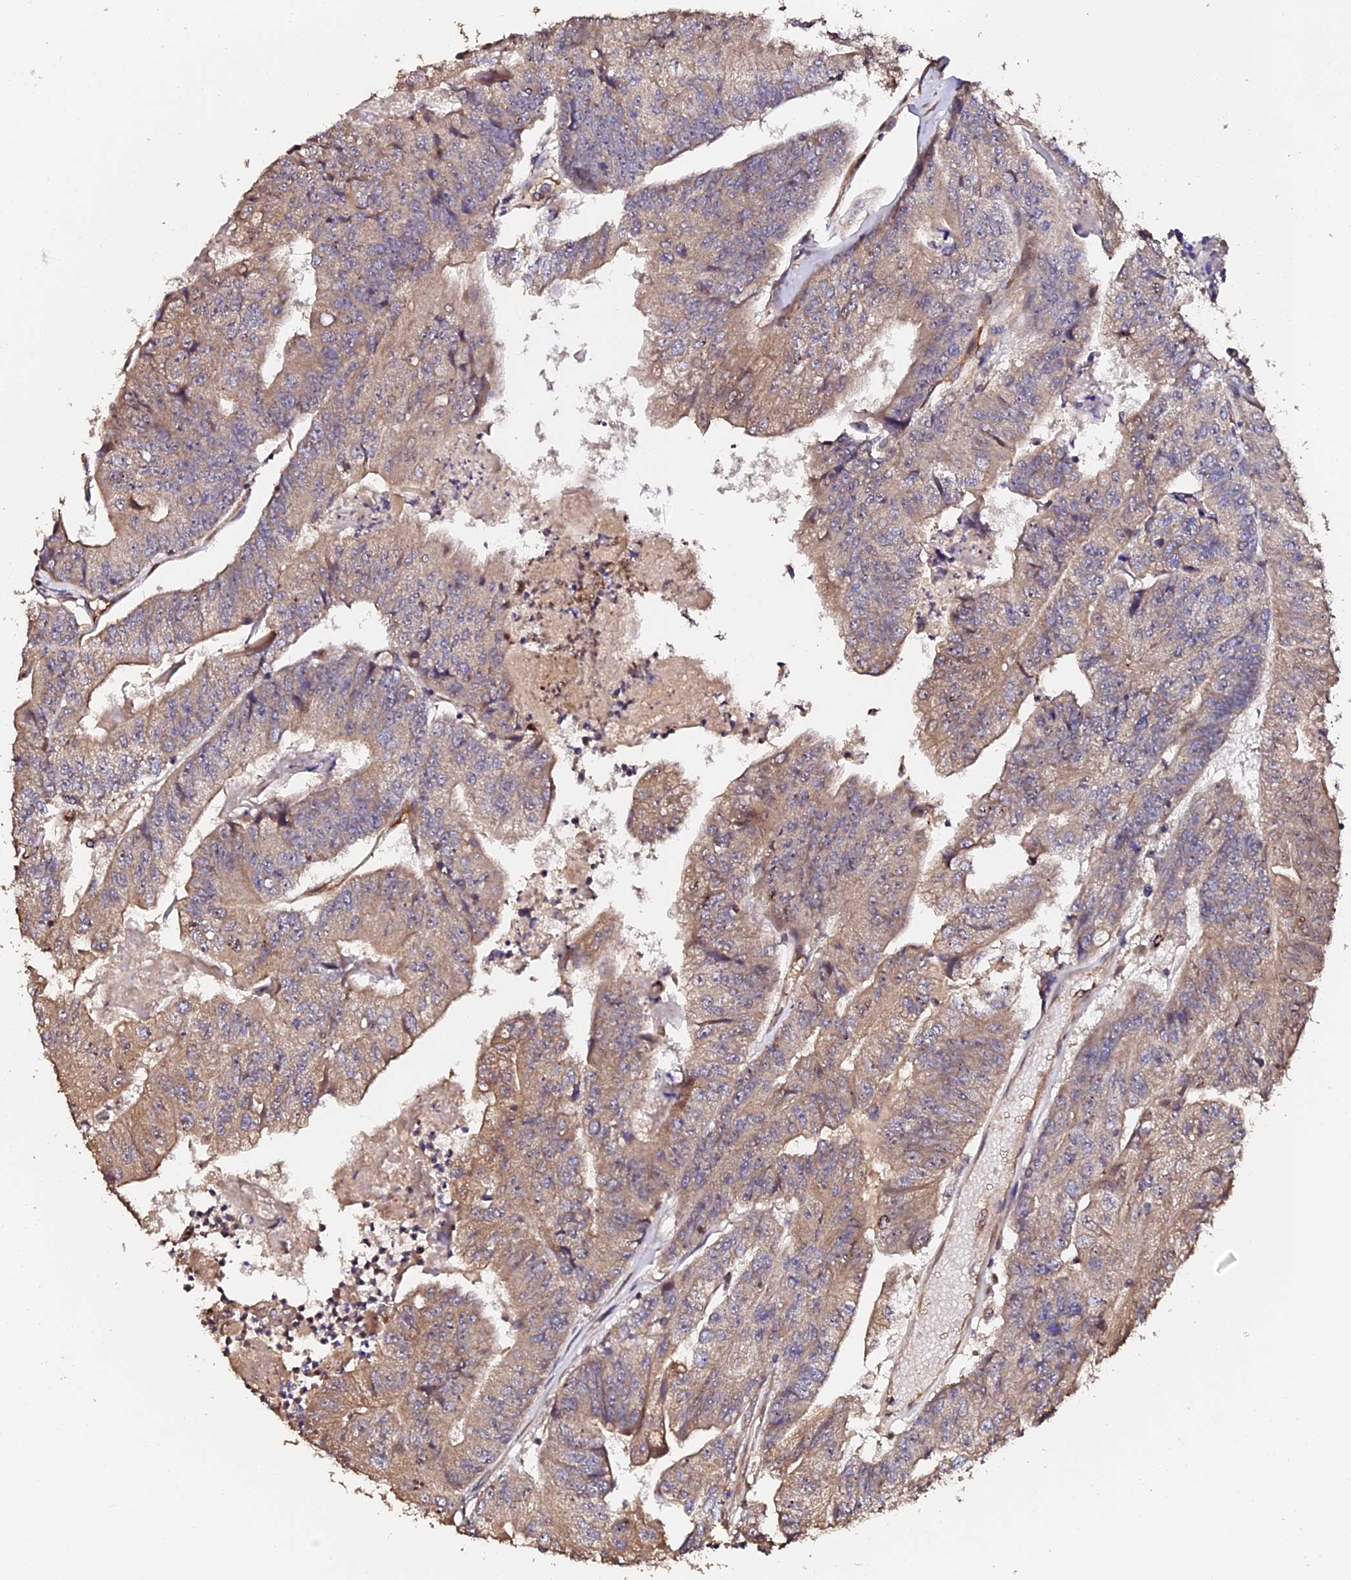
{"staining": {"intensity": "weak", "quantity": ">75%", "location": "cytoplasmic/membranous"}, "tissue": "colorectal cancer", "cell_type": "Tumor cells", "image_type": "cancer", "snomed": [{"axis": "morphology", "description": "Adenocarcinoma, NOS"}, {"axis": "topography", "description": "Colon"}], "caption": "A brown stain labels weak cytoplasmic/membranous staining of a protein in human adenocarcinoma (colorectal) tumor cells. (Stains: DAB (3,3'-diaminobenzidine) in brown, nuclei in blue, Microscopy: brightfield microscopy at high magnification).", "gene": "TDO2", "patient": {"sex": "female", "age": 67}}